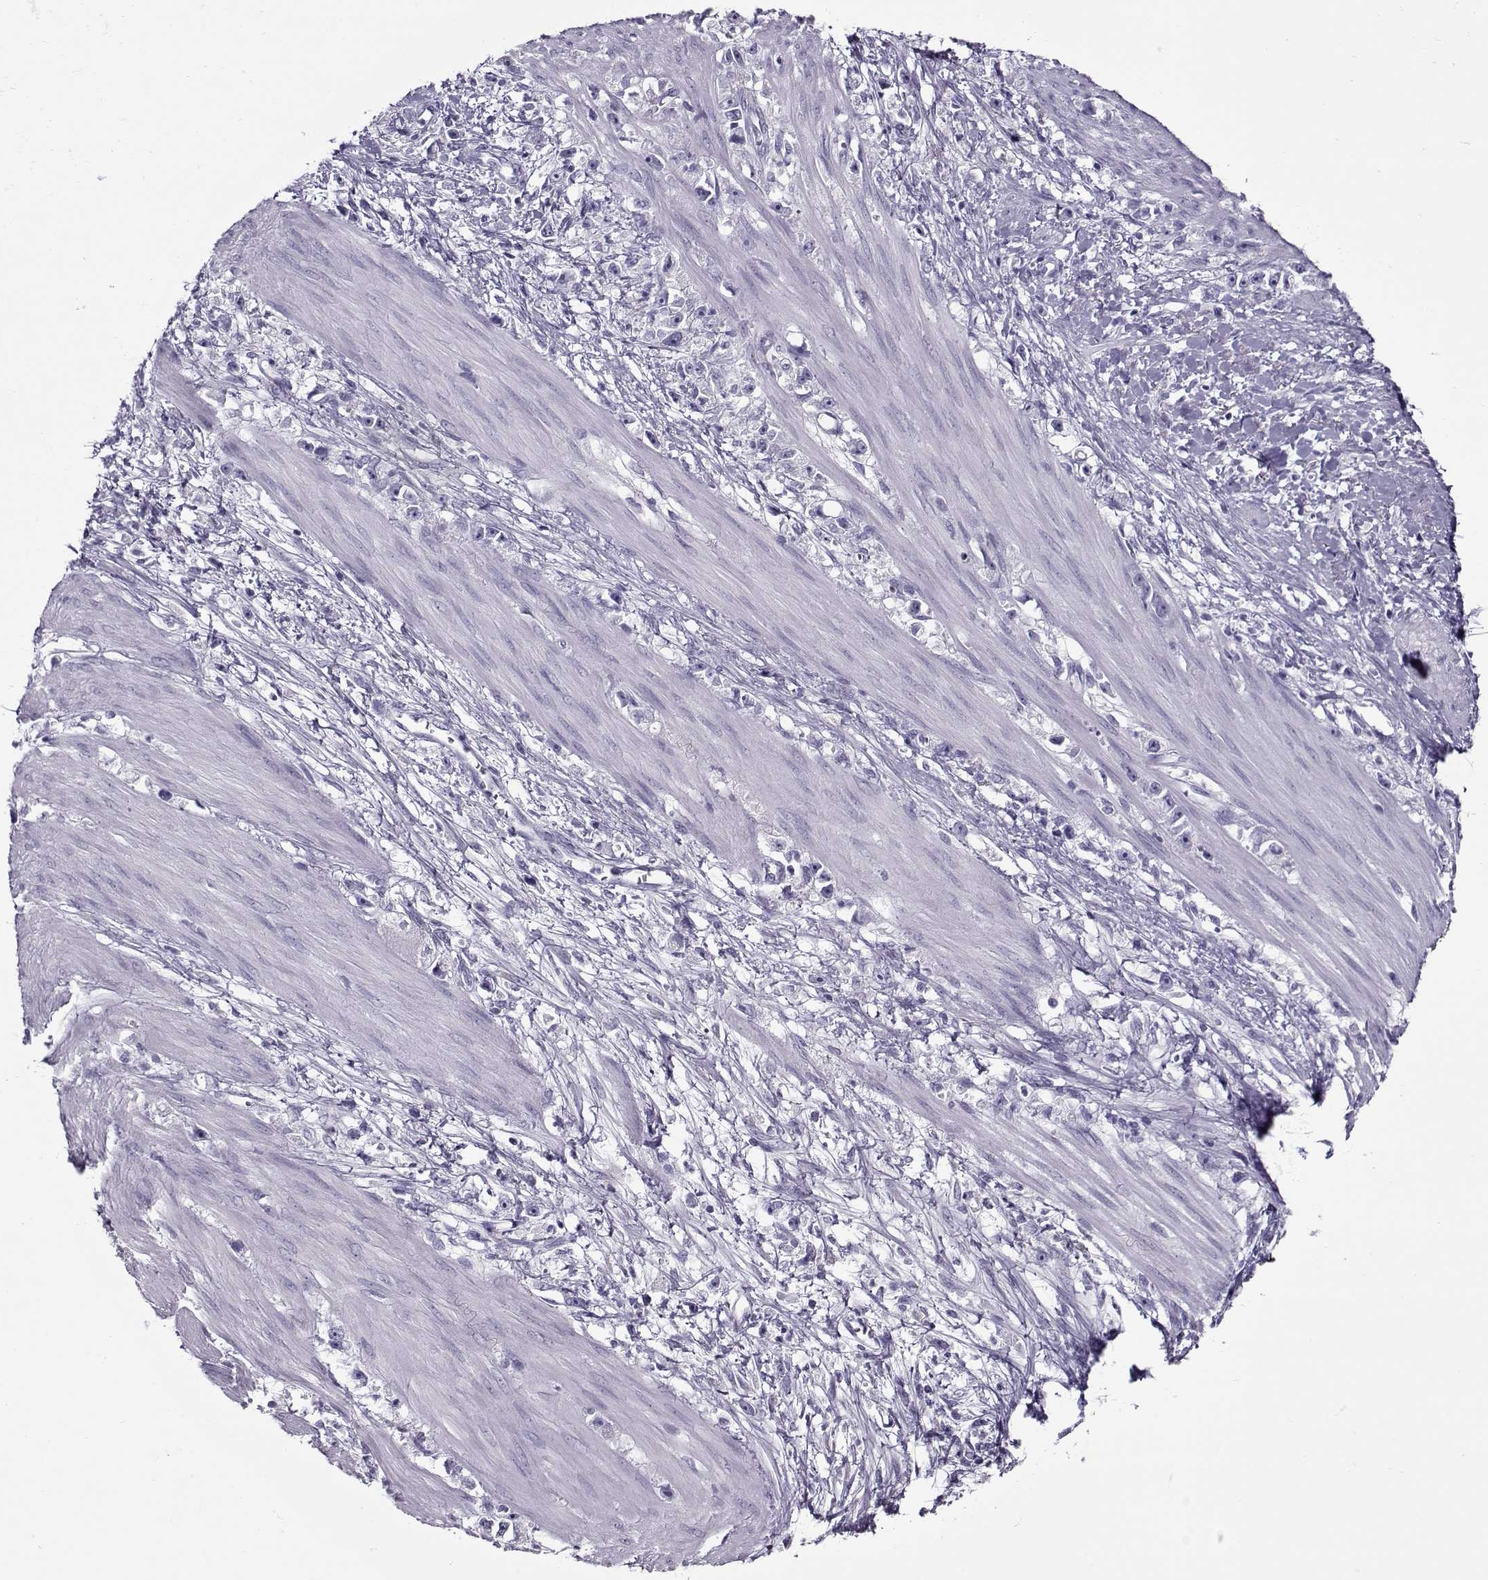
{"staining": {"intensity": "negative", "quantity": "none", "location": "none"}, "tissue": "stomach cancer", "cell_type": "Tumor cells", "image_type": "cancer", "snomed": [{"axis": "morphology", "description": "Adenocarcinoma, NOS"}, {"axis": "topography", "description": "Stomach"}], "caption": "Tumor cells show no significant expression in adenocarcinoma (stomach).", "gene": "GAGE2A", "patient": {"sex": "female", "age": 59}}